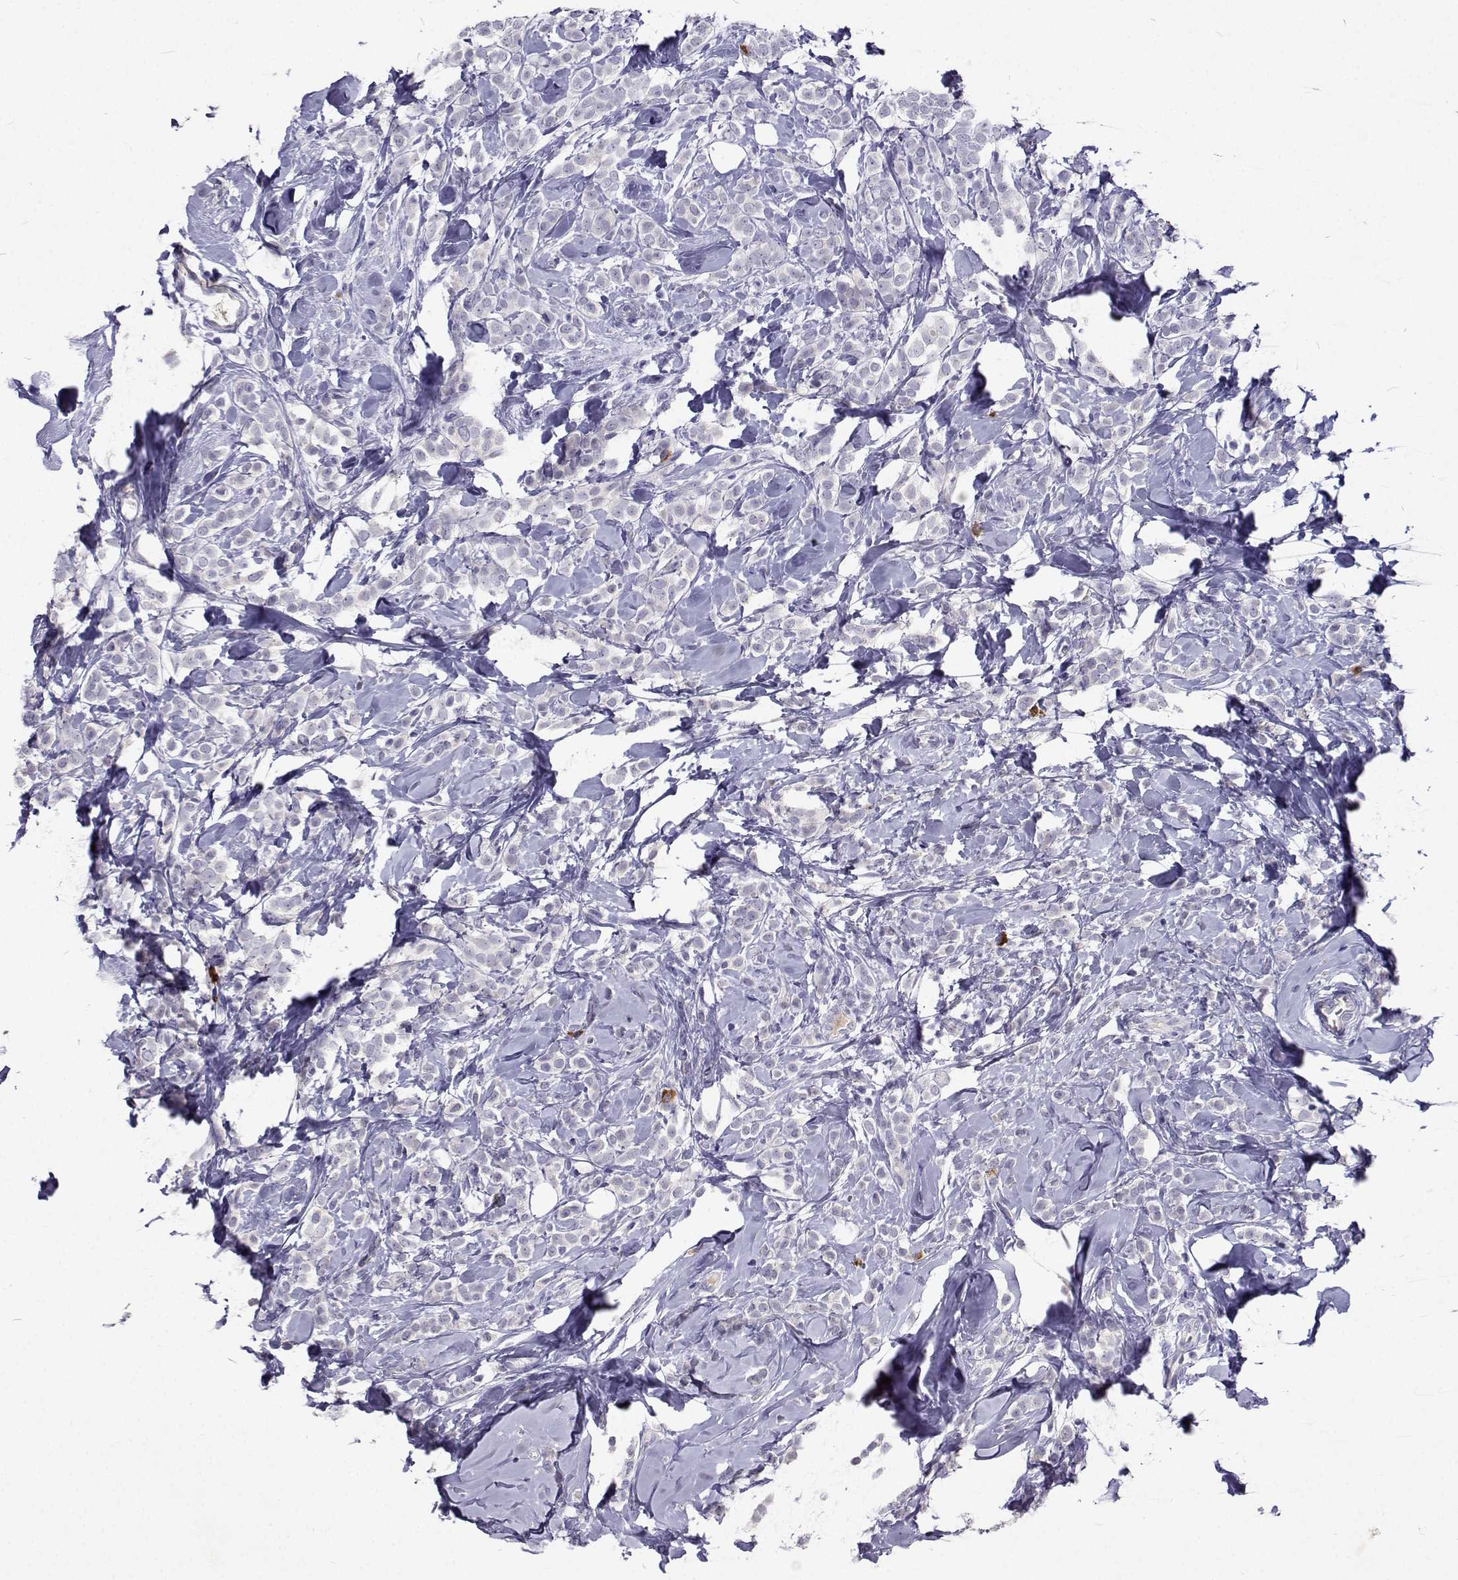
{"staining": {"intensity": "negative", "quantity": "none", "location": "none"}, "tissue": "breast cancer", "cell_type": "Tumor cells", "image_type": "cancer", "snomed": [{"axis": "morphology", "description": "Lobular carcinoma"}, {"axis": "topography", "description": "Breast"}], "caption": "The immunohistochemistry micrograph has no significant positivity in tumor cells of breast cancer tissue. (Stains: DAB immunohistochemistry (IHC) with hematoxylin counter stain, Microscopy: brightfield microscopy at high magnification).", "gene": "CFAP44", "patient": {"sex": "female", "age": 49}}